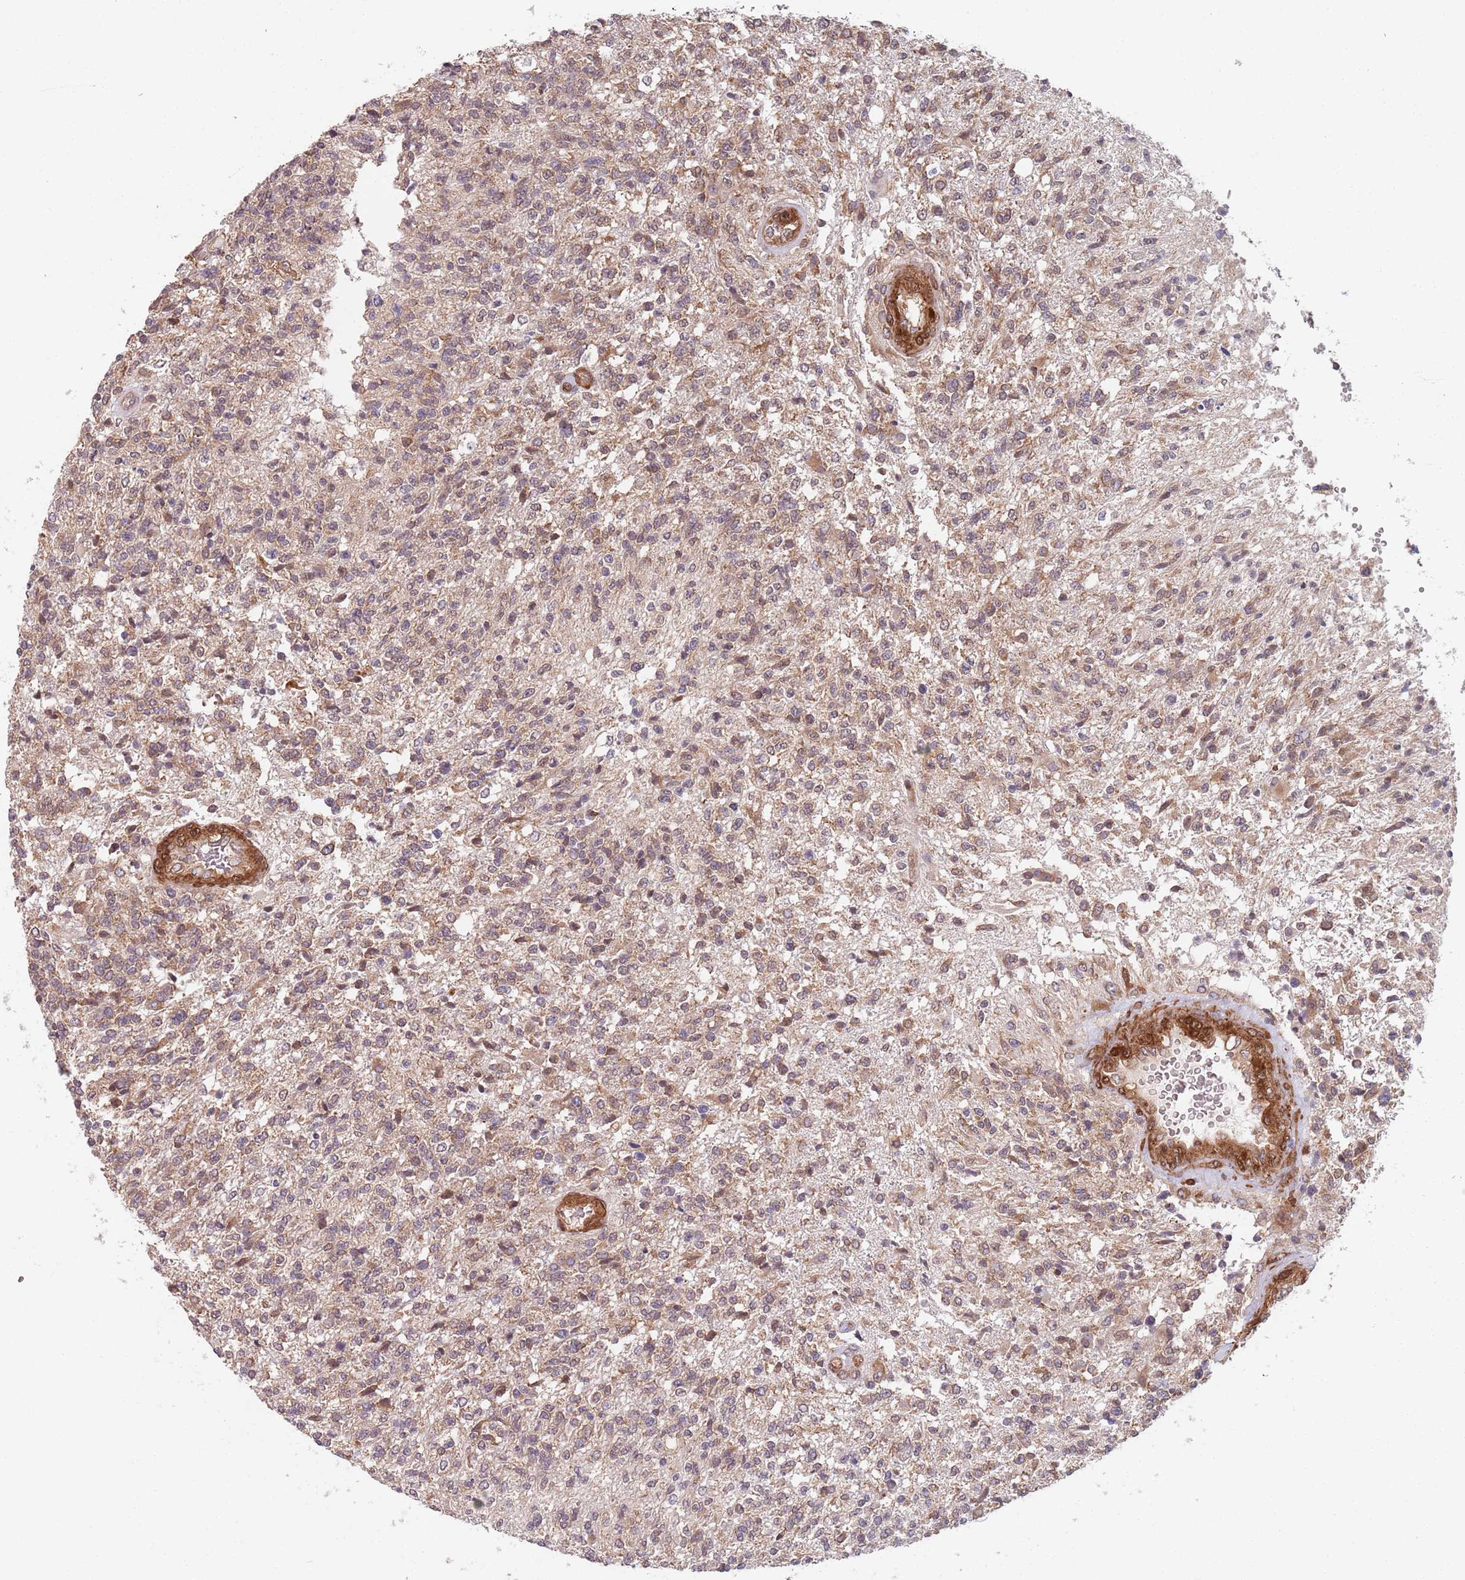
{"staining": {"intensity": "weak", "quantity": ">75%", "location": "cytoplasmic/membranous"}, "tissue": "glioma", "cell_type": "Tumor cells", "image_type": "cancer", "snomed": [{"axis": "morphology", "description": "Glioma, malignant, High grade"}, {"axis": "topography", "description": "Brain"}], "caption": "Immunohistochemical staining of malignant high-grade glioma shows low levels of weak cytoplasmic/membranous expression in about >75% of tumor cells.", "gene": "NOTCH3", "patient": {"sex": "male", "age": 56}}